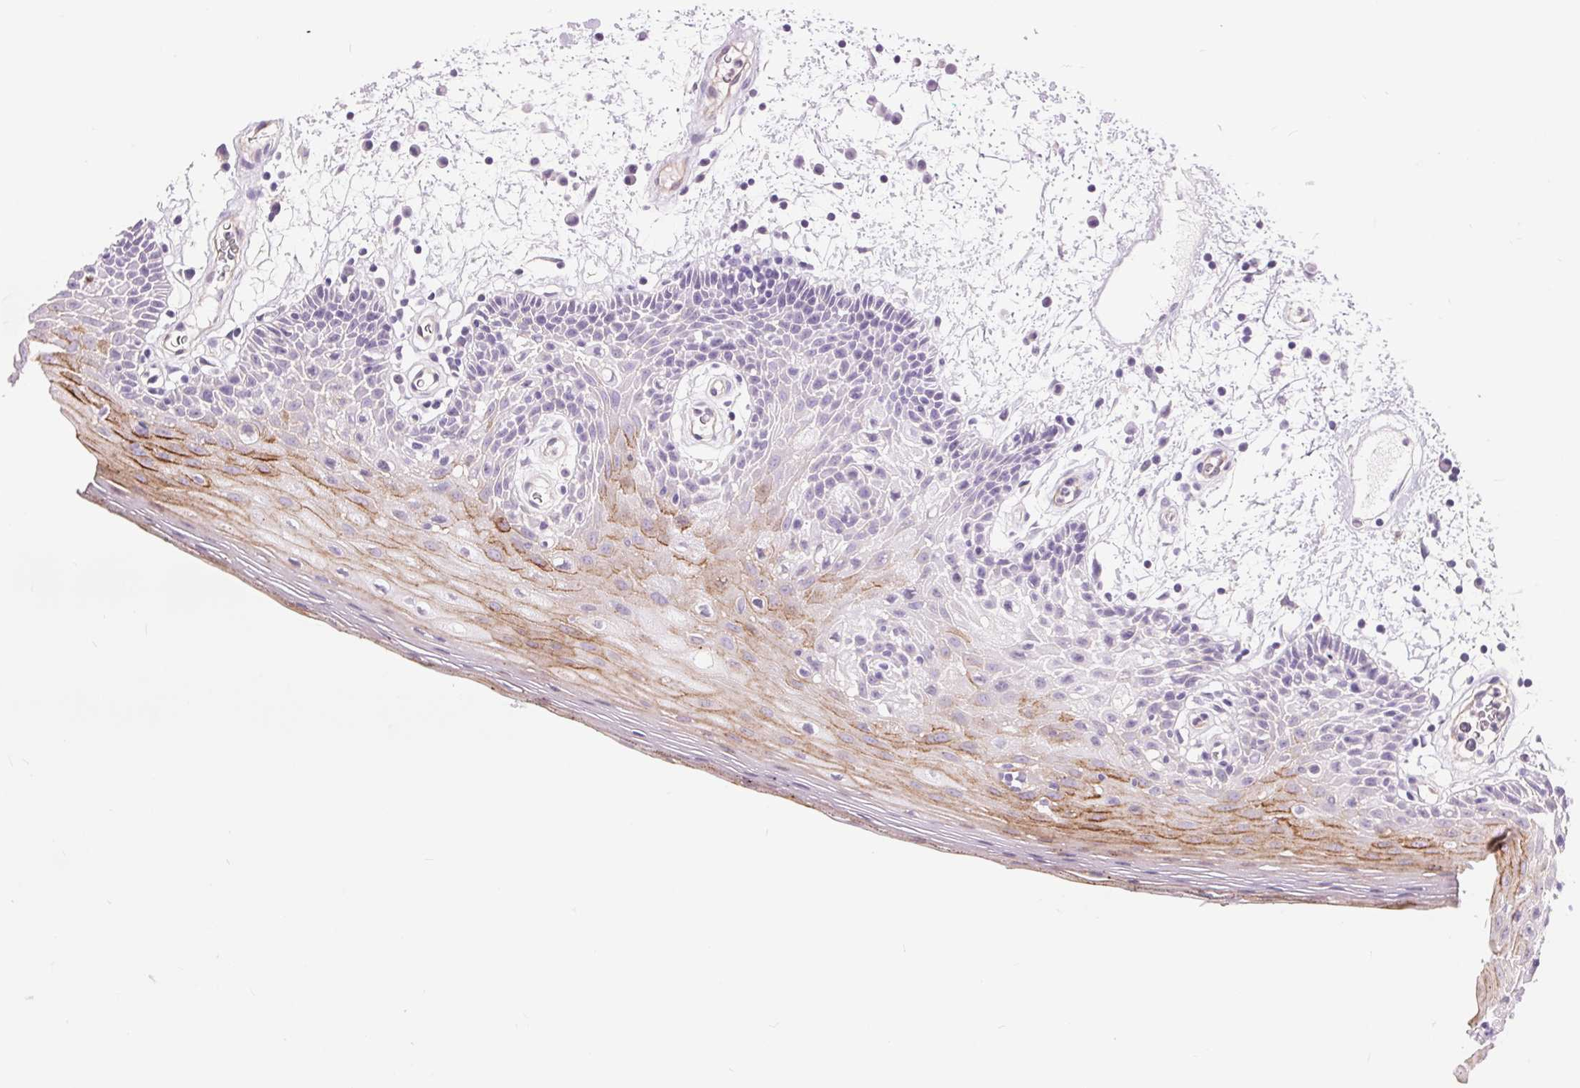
{"staining": {"intensity": "moderate", "quantity": "<25%", "location": "cytoplasmic/membranous"}, "tissue": "oral mucosa", "cell_type": "Squamous epithelial cells", "image_type": "normal", "snomed": [{"axis": "morphology", "description": "Normal tissue, NOS"}, {"axis": "morphology", "description": "Squamous cell carcinoma, NOS"}, {"axis": "topography", "description": "Oral tissue"}, {"axis": "topography", "description": "Head-Neck"}], "caption": "Oral mucosa stained with a brown dye exhibits moderate cytoplasmic/membranous positive expression in approximately <25% of squamous epithelial cells.", "gene": "DIXDC1", "patient": {"sex": "male", "age": 52}}